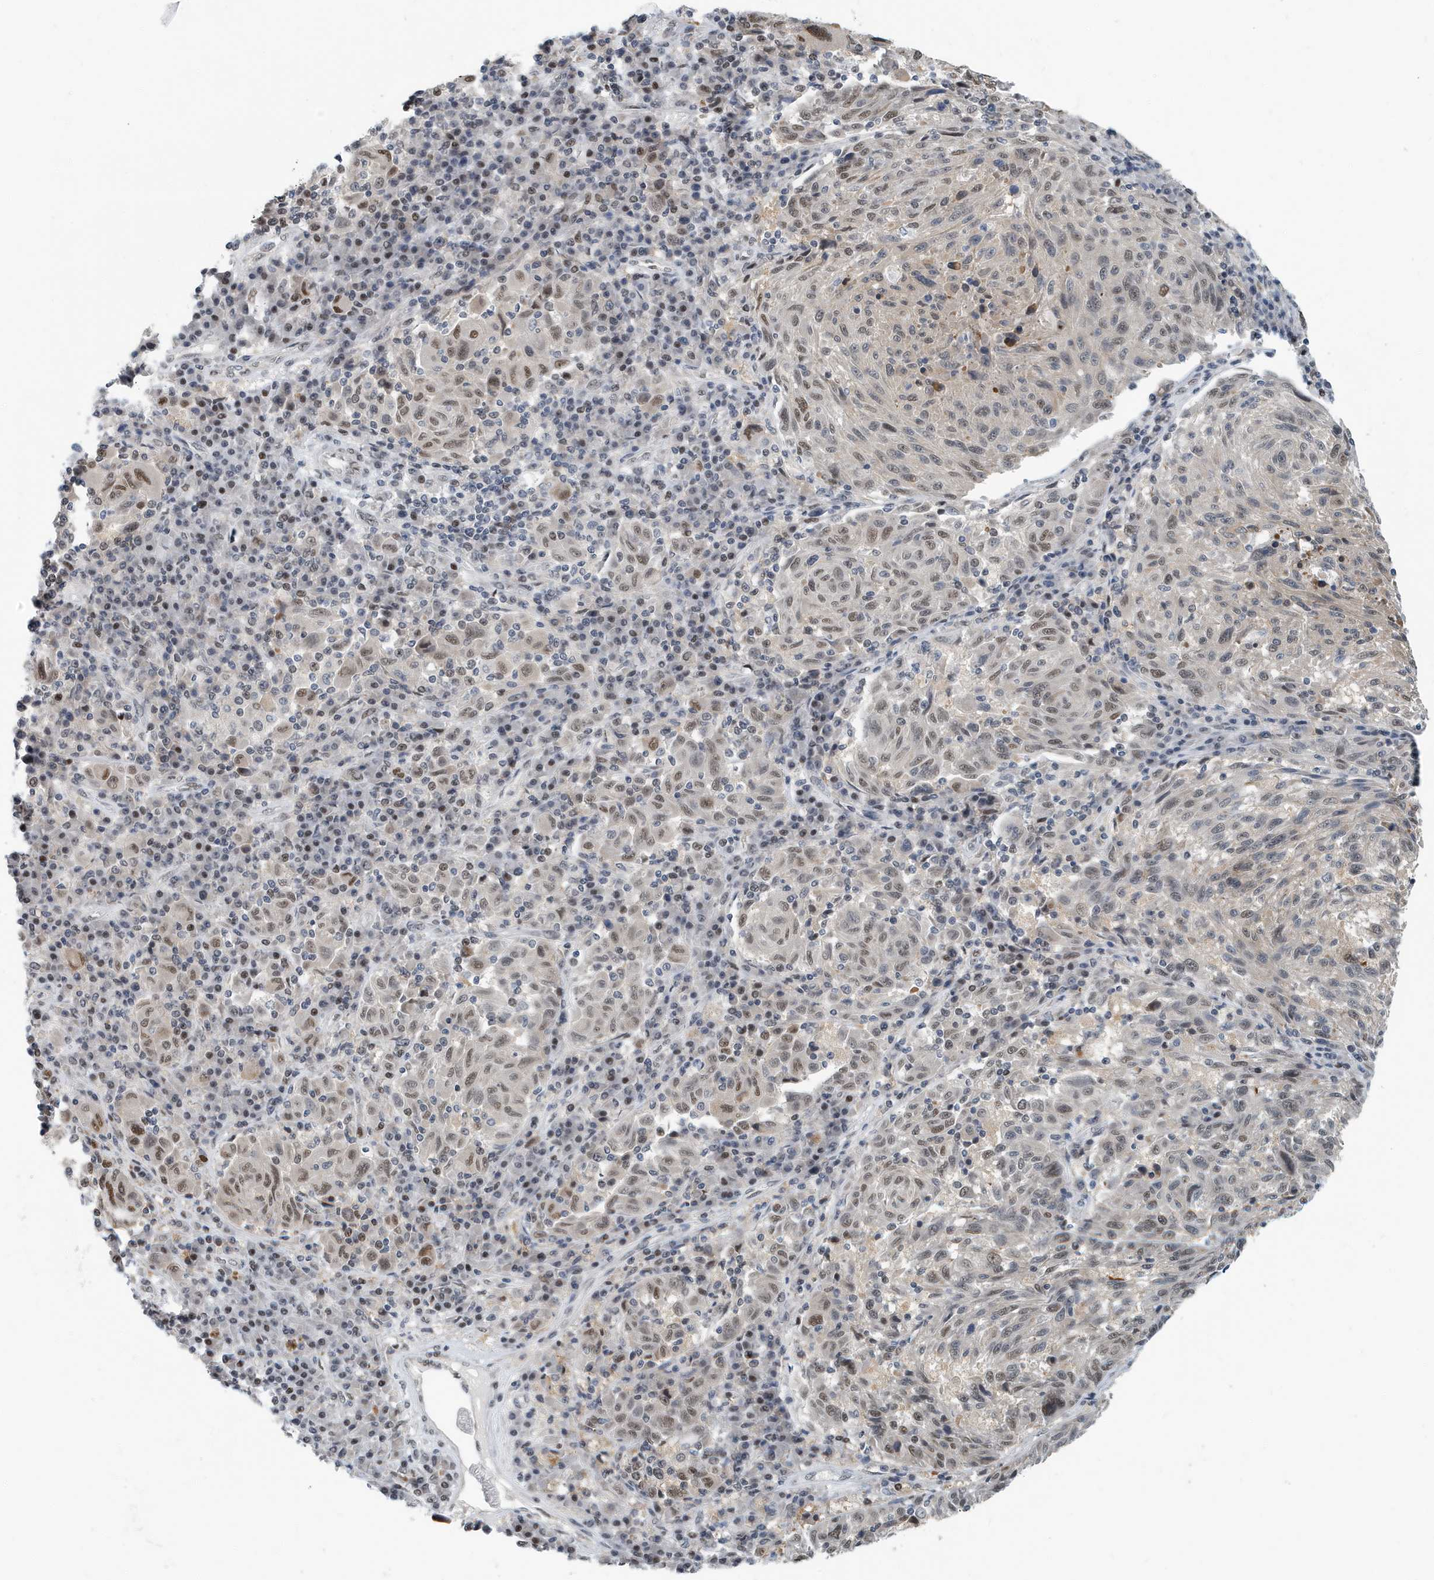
{"staining": {"intensity": "weak", "quantity": "25%-75%", "location": "nuclear"}, "tissue": "melanoma", "cell_type": "Tumor cells", "image_type": "cancer", "snomed": [{"axis": "morphology", "description": "Malignant melanoma, NOS"}, {"axis": "topography", "description": "Skin"}], "caption": "Melanoma was stained to show a protein in brown. There is low levels of weak nuclear staining in approximately 25%-75% of tumor cells.", "gene": "KIF15", "patient": {"sex": "male", "age": 53}}